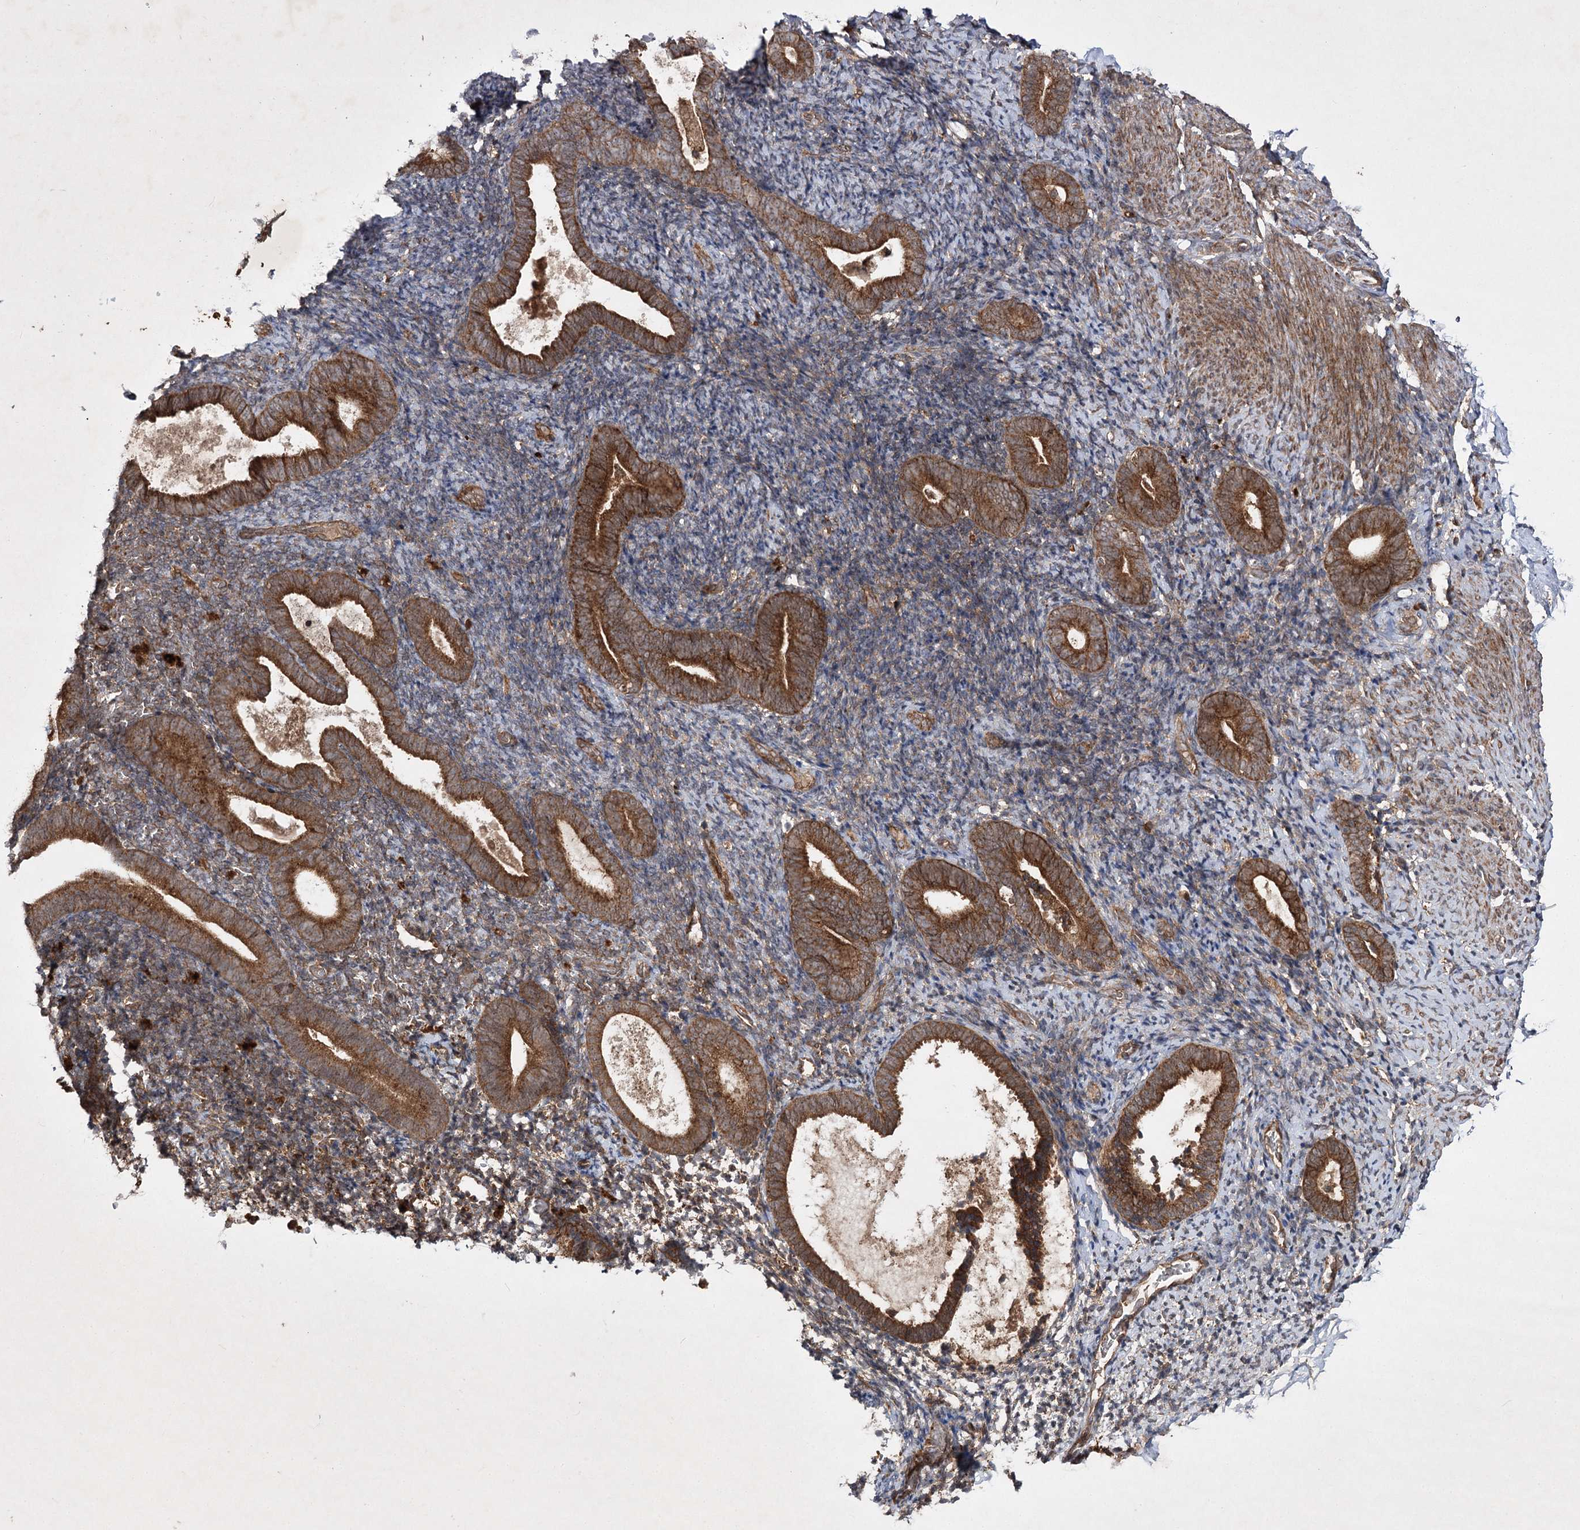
{"staining": {"intensity": "negative", "quantity": "none", "location": "none"}, "tissue": "endometrium", "cell_type": "Cells in endometrial stroma", "image_type": "normal", "snomed": [{"axis": "morphology", "description": "Normal tissue, NOS"}, {"axis": "topography", "description": "Endometrium"}], "caption": "Immunohistochemistry (IHC) of unremarkable human endometrium reveals no staining in cells in endometrial stroma. The staining was performed using DAB (3,3'-diaminobenzidine) to visualize the protein expression in brown, while the nuclei were stained in blue with hematoxylin (Magnification: 20x).", "gene": "DNAJC13", "patient": {"sex": "female", "age": 51}}